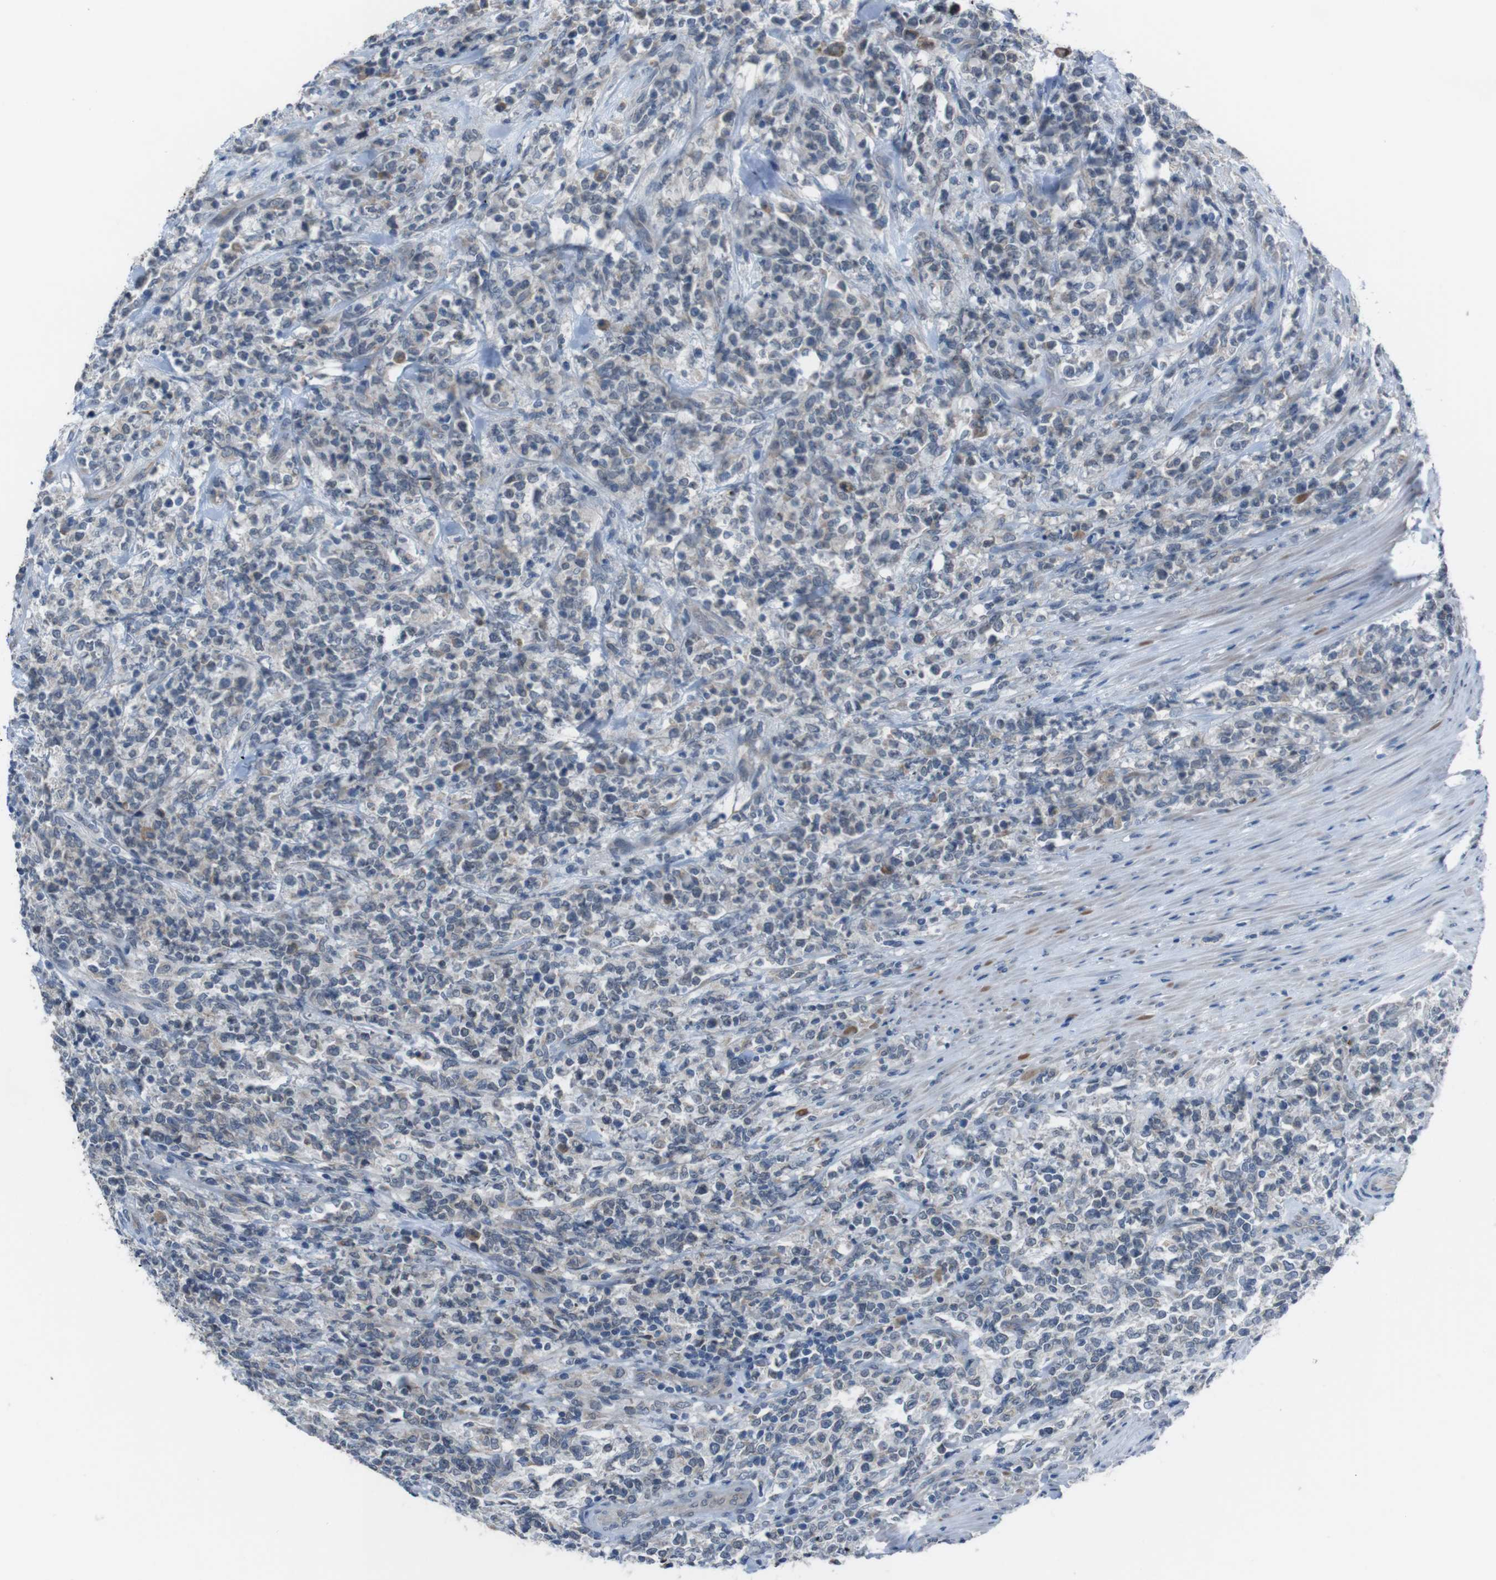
{"staining": {"intensity": "negative", "quantity": "none", "location": "none"}, "tissue": "lymphoma", "cell_type": "Tumor cells", "image_type": "cancer", "snomed": [{"axis": "morphology", "description": "Malignant lymphoma, non-Hodgkin's type, High grade"}, {"axis": "topography", "description": "Soft tissue"}], "caption": "High magnification brightfield microscopy of high-grade malignant lymphoma, non-Hodgkin's type stained with DAB (3,3'-diaminobenzidine) (brown) and counterstained with hematoxylin (blue): tumor cells show no significant positivity.", "gene": "CDH22", "patient": {"sex": "male", "age": 18}}